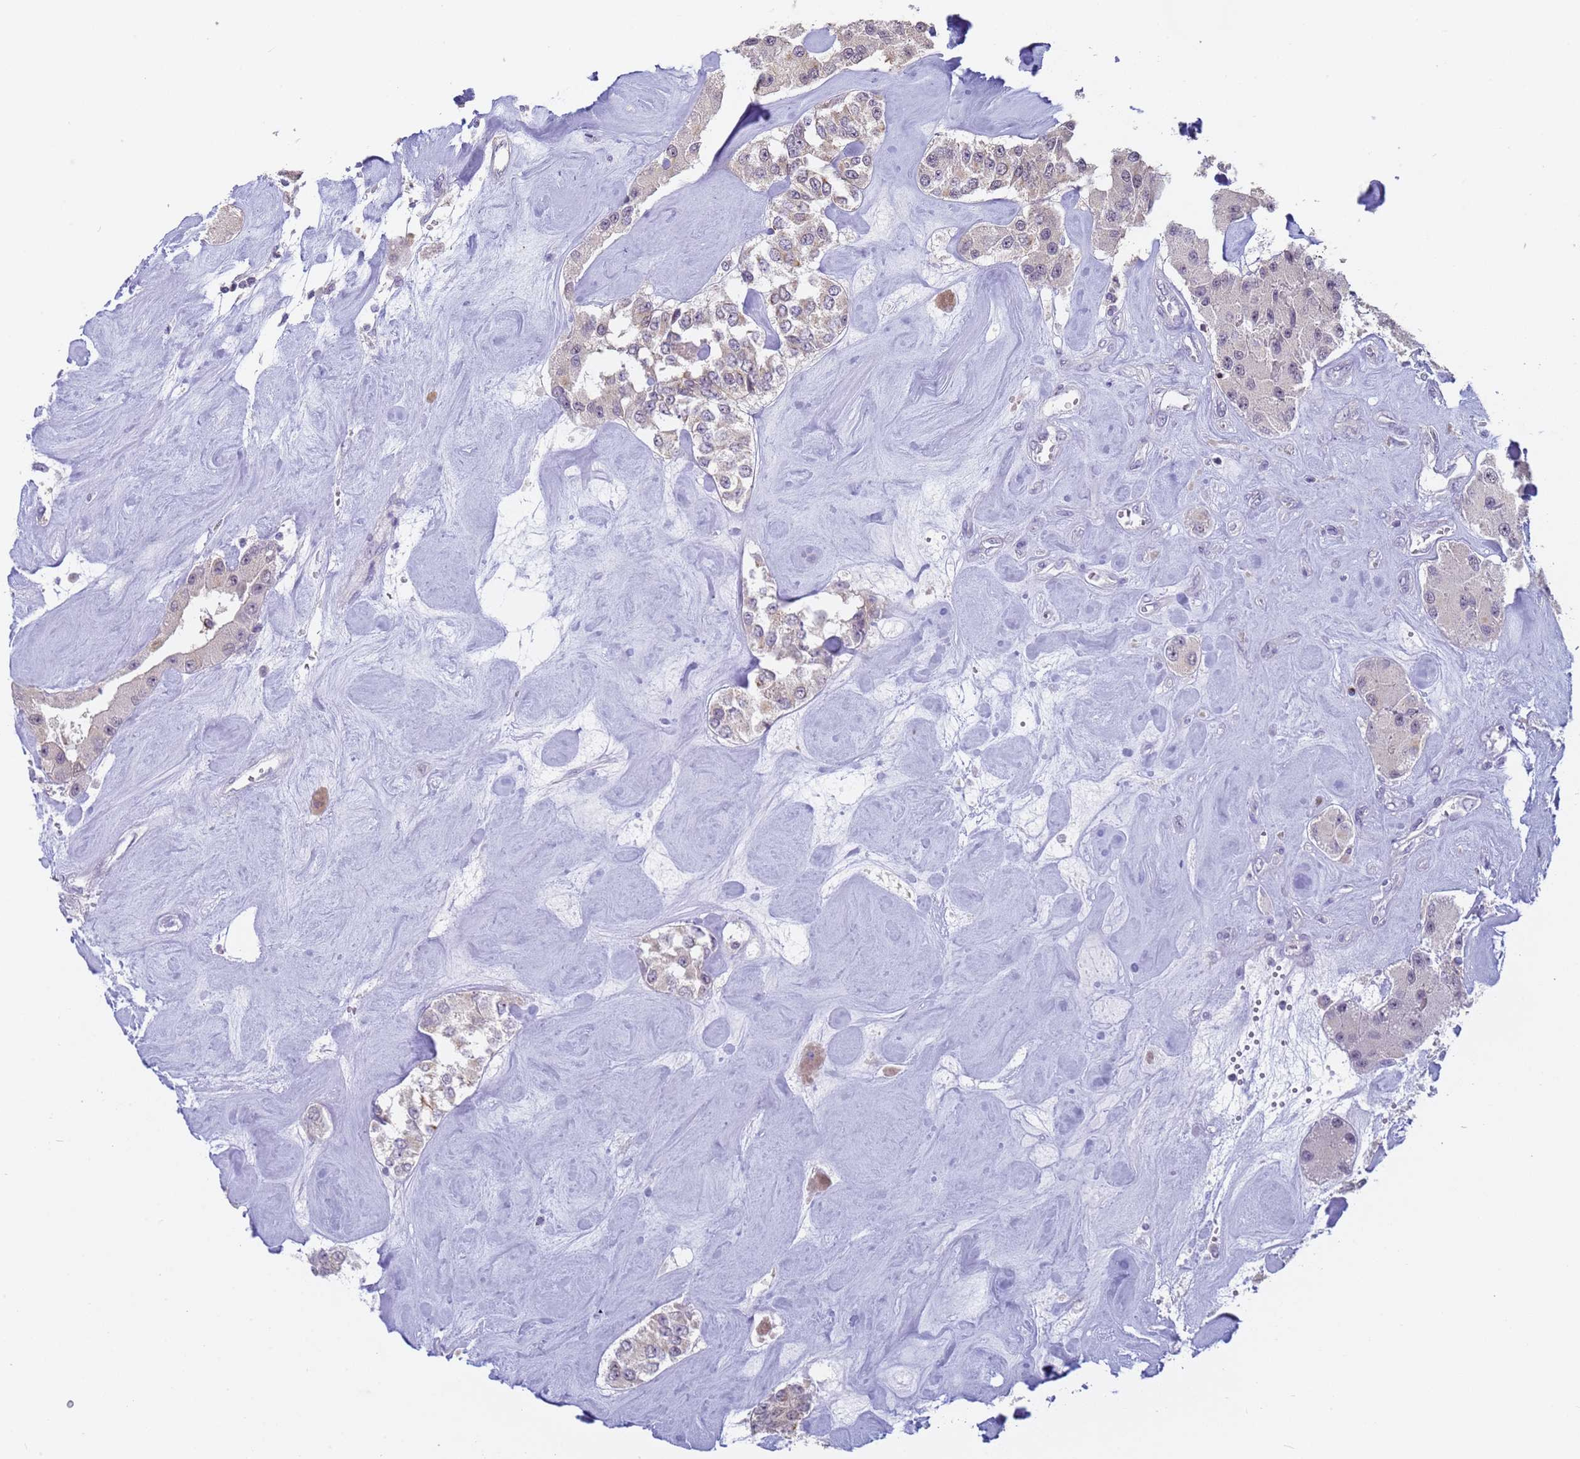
{"staining": {"intensity": "weak", "quantity": "<25%", "location": "nuclear"}, "tissue": "carcinoid", "cell_type": "Tumor cells", "image_type": "cancer", "snomed": [{"axis": "morphology", "description": "Carcinoid, malignant, NOS"}, {"axis": "topography", "description": "Pancreas"}], "caption": "Image shows no significant protein positivity in tumor cells of carcinoid.", "gene": "VWA3A", "patient": {"sex": "male", "age": 41}}